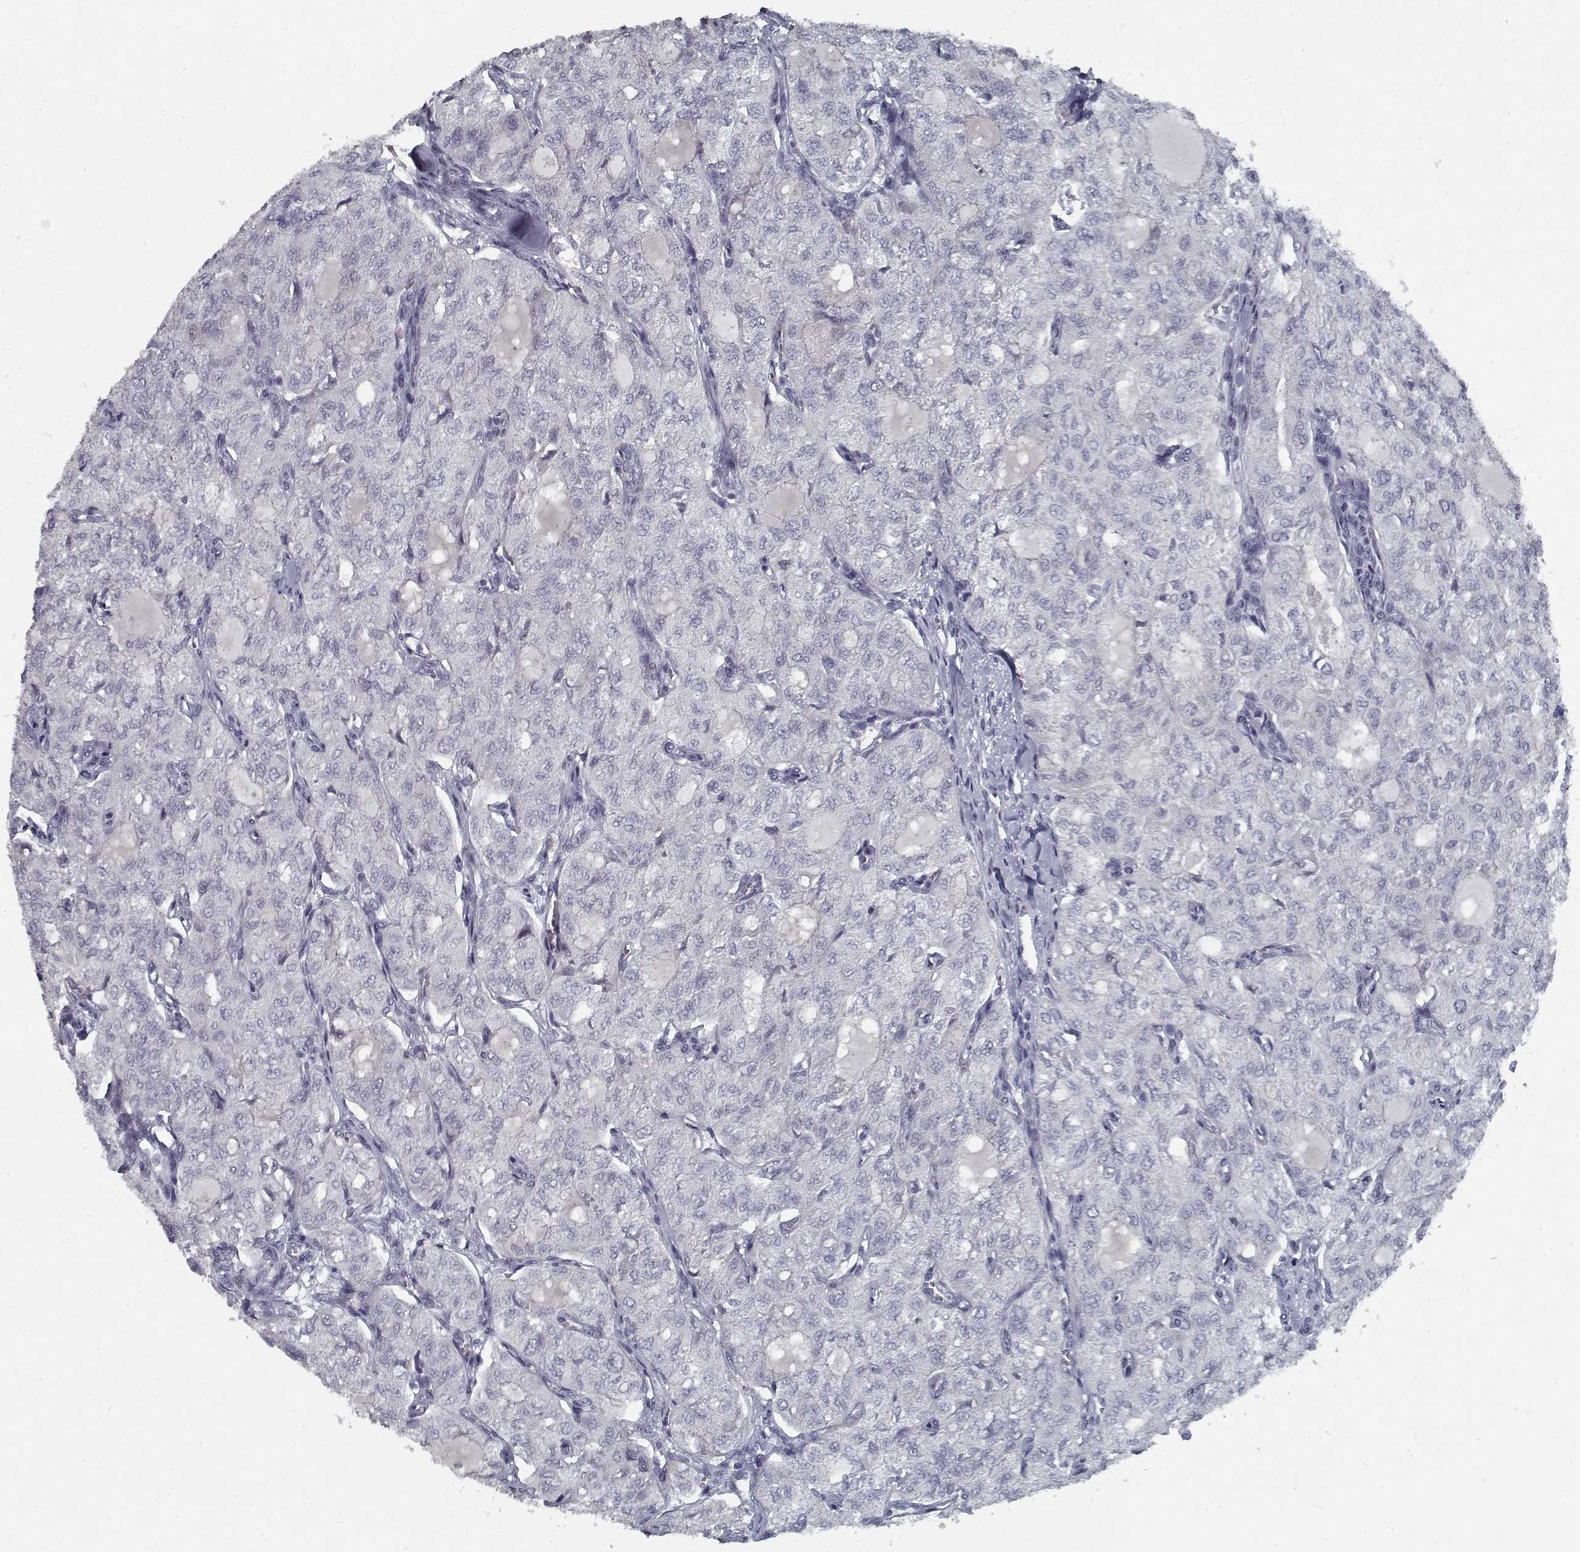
{"staining": {"intensity": "negative", "quantity": "none", "location": "none"}, "tissue": "thyroid cancer", "cell_type": "Tumor cells", "image_type": "cancer", "snomed": [{"axis": "morphology", "description": "Follicular adenoma carcinoma, NOS"}, {"axis": "topography", "description": "Thyroid gland"}], "caption": "A histopathology image of human follicular adenoma carcinoma (thyroid) is negative for staining in tumor cells.", "gene": "GAD2", "patient": {"sex": "male", "age": 75}}